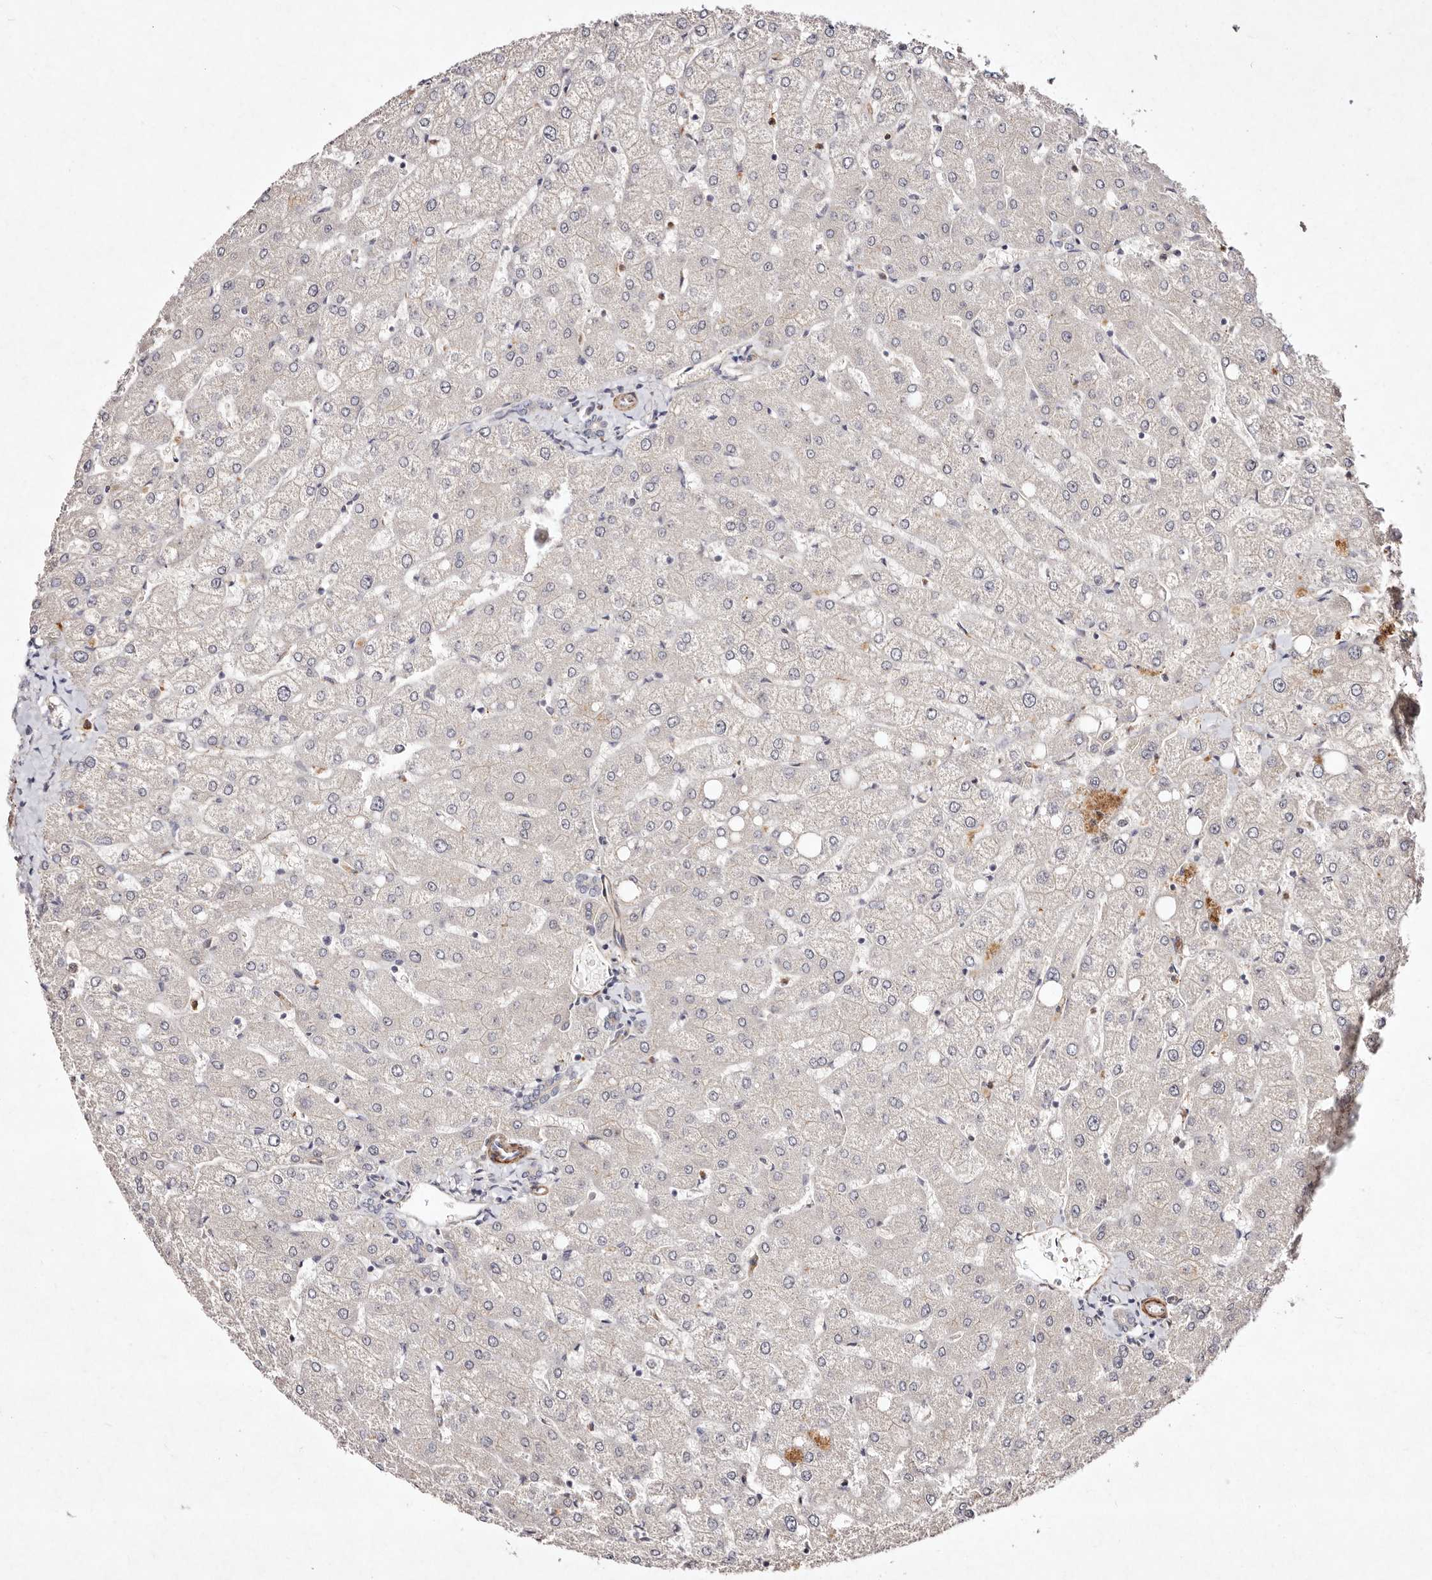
{"staining": {"intensity": "negative", "quantity": "none", "location": "none"}, "tissue": "liver", "cell_type": "Cholangiocytes", "image_type": "normal", "snomed": [{"axis": "morphology", "description": "Normal tissue, NOS"}, {"axis": "topography", "description": "Liver"}], "caption": "Human liver stained for a protein using immunohistochemistry (IHC) shows no positivity in cholangiocytes.", "gene": "MTMR11", "patient": {"sex": "female", "age": 54}}